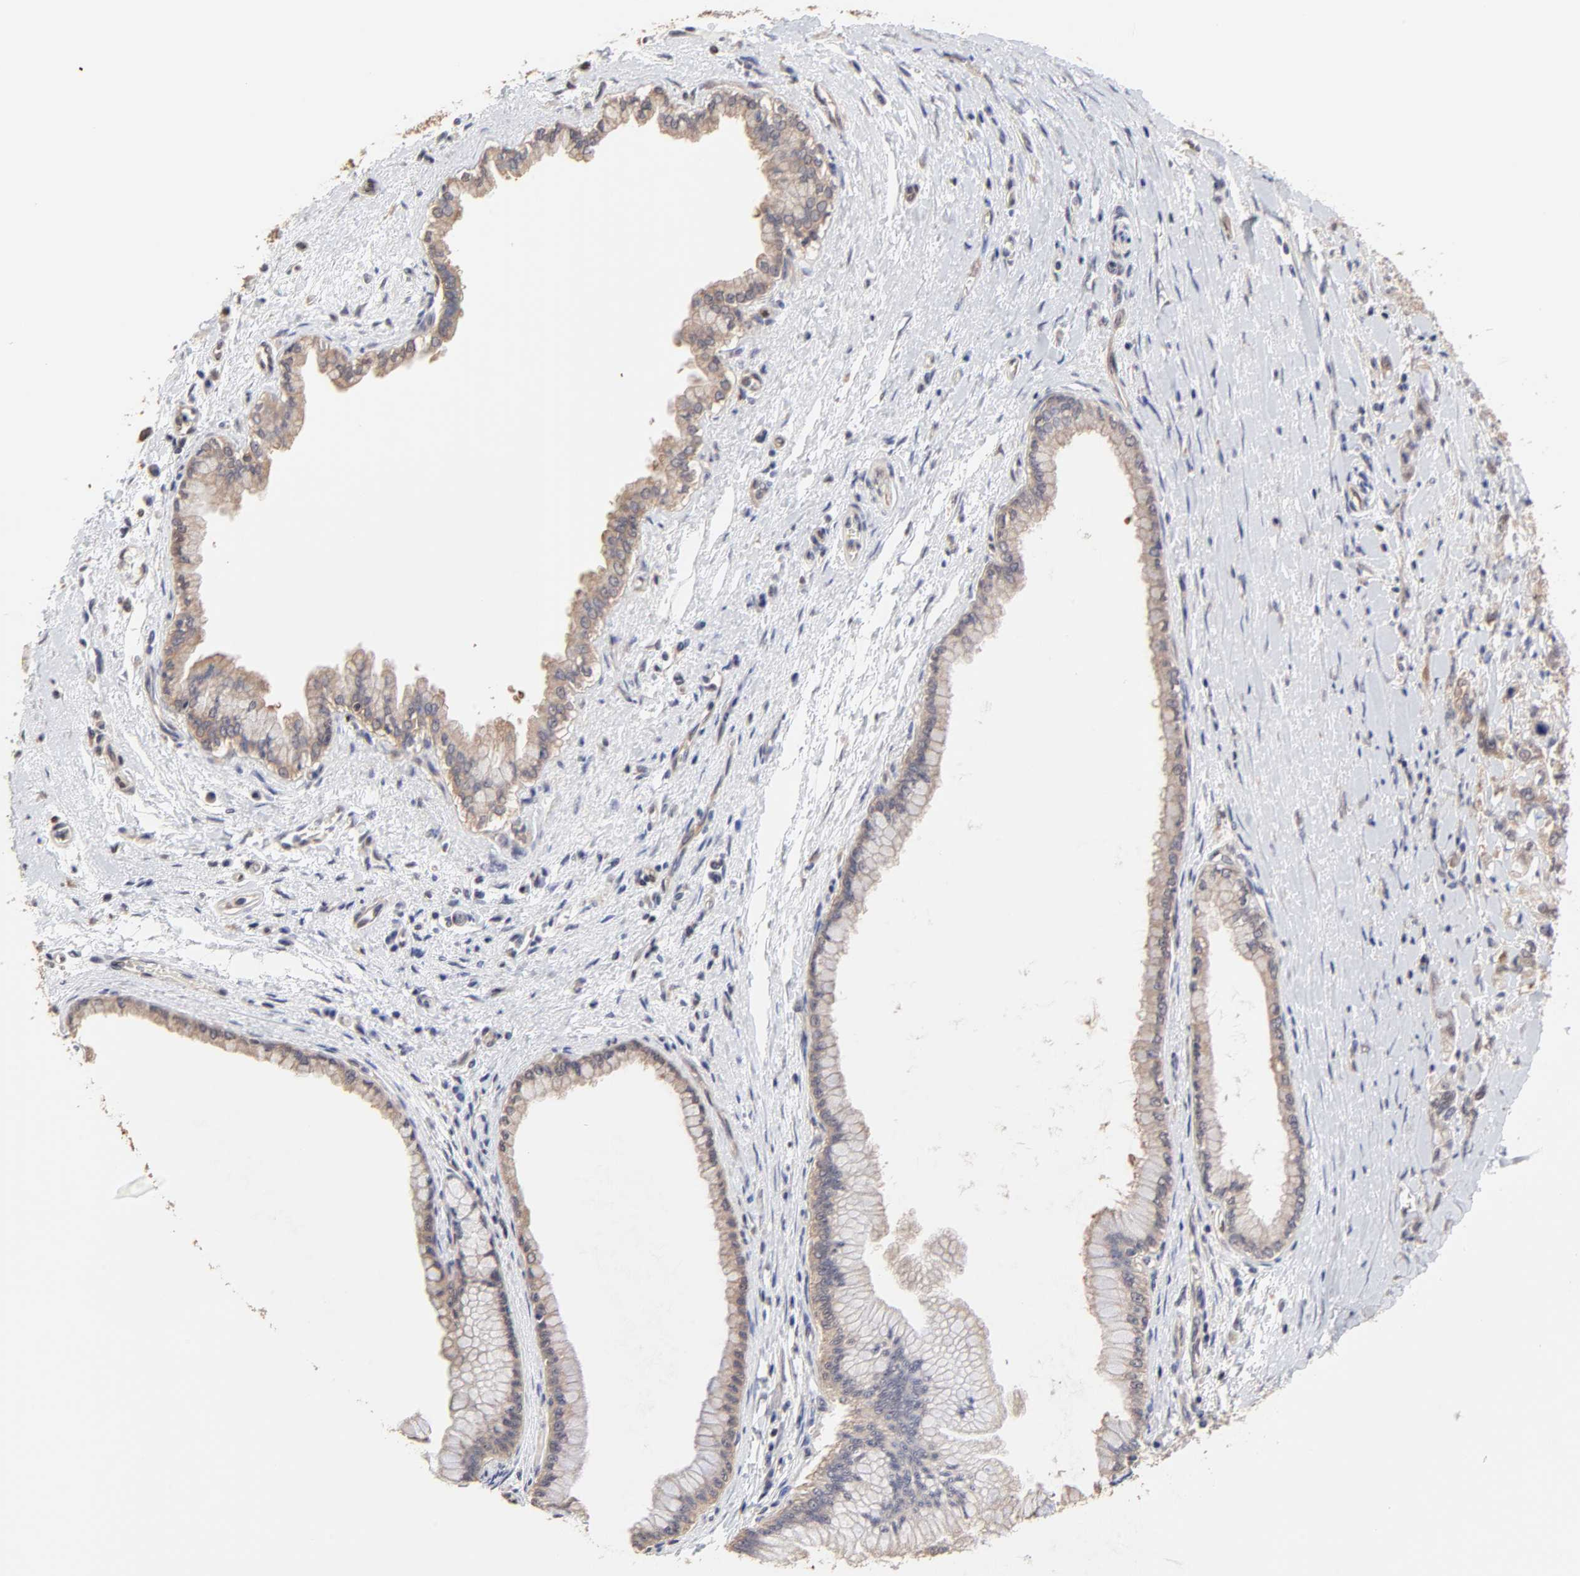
{"staining": {"intensity": "weak", "quantity": "25%-75%", "location": "cytoplasmic/membranous"}, "tissue": "pancreatic cancer", "cell_type": "Tumor cells", "image_type": "cancer", "snomed": [{"axis": "morphology", "description": "Adenocarcinoma, NOS"}, {"axis": "topography", "description": "Pancreas"}], "caption": "The image shows immunohistochemical staining of pancreatic cancer. There is weak cytoplasmic/membranous positivity is present in approximately 25%-75% of tumor cells.", "gene": "CCT2", "patient": {"sex": "male", "age": 79}}